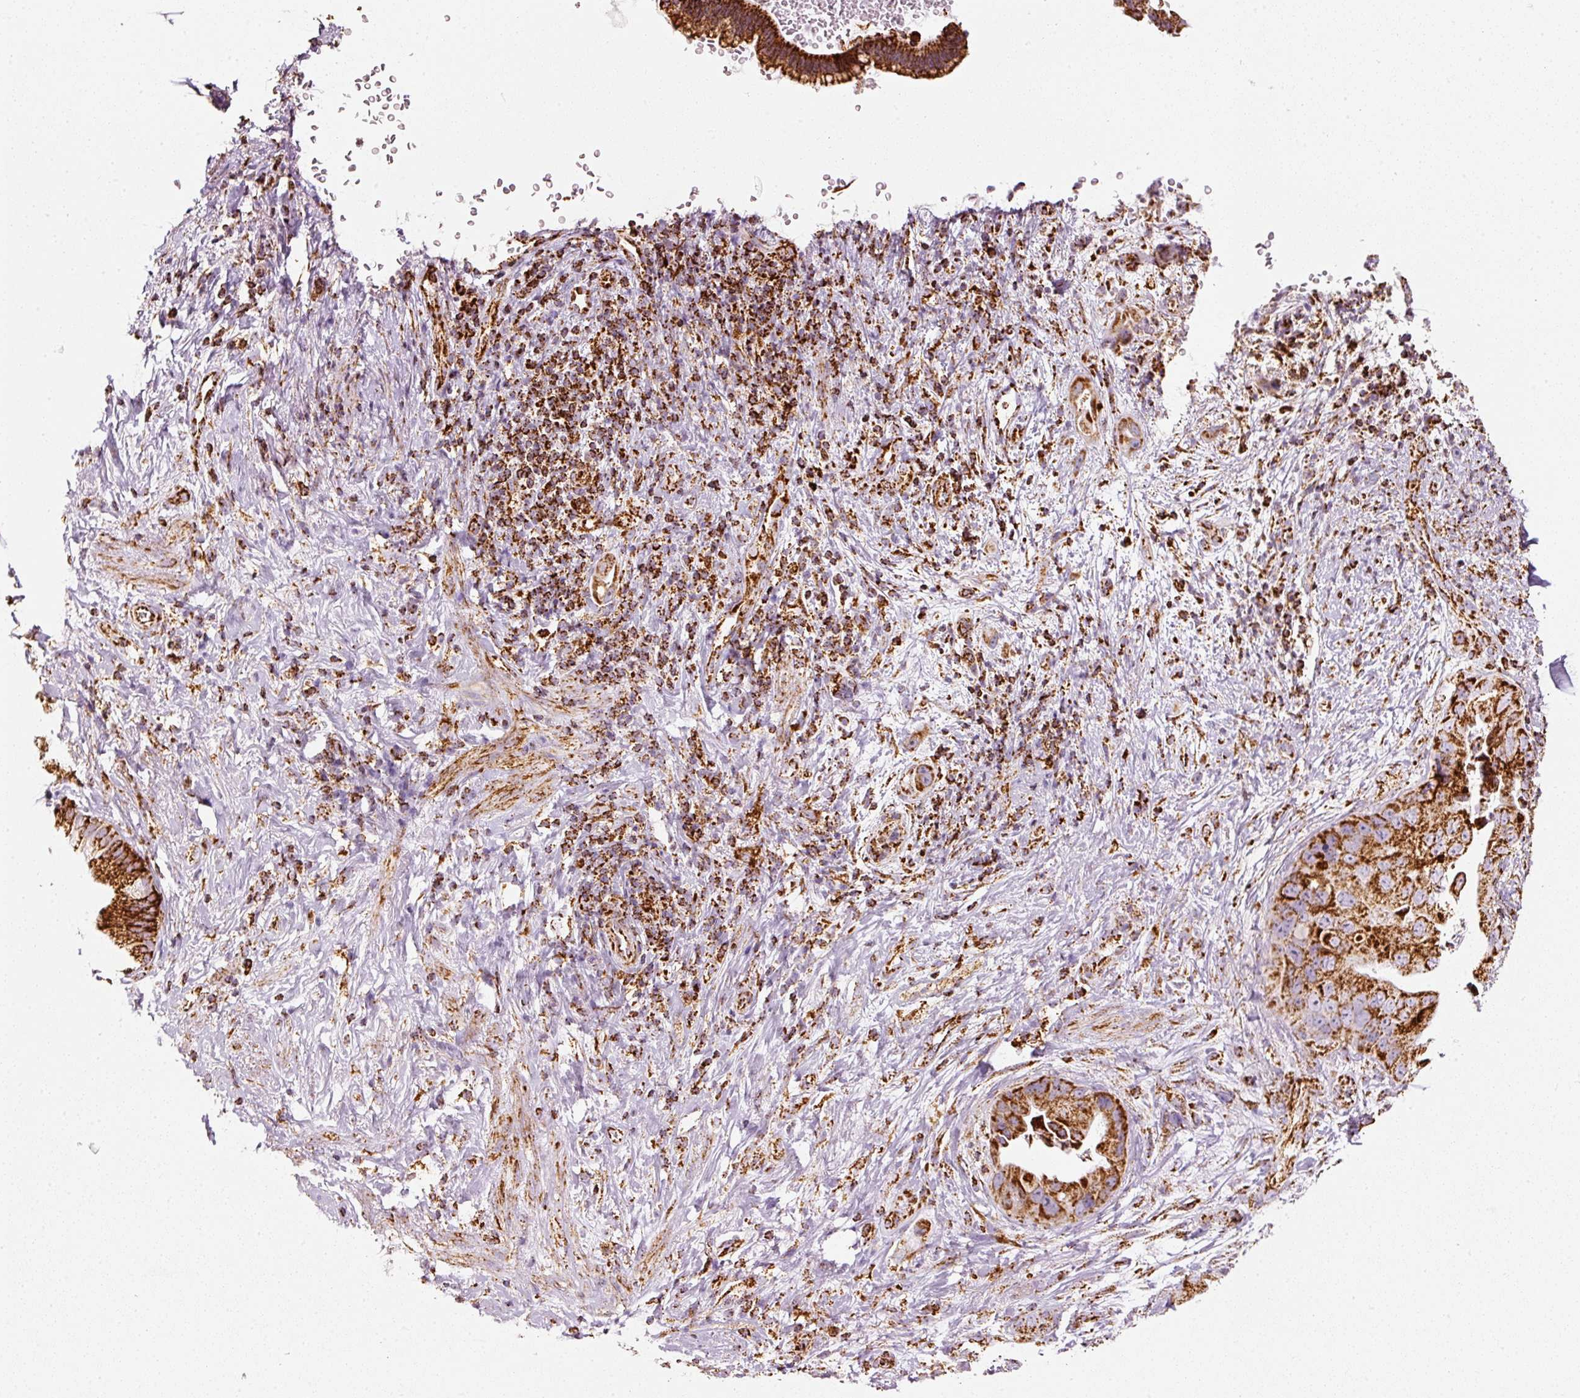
{"staining": {"intensity": "strong", "quantity": ">75%", "location": "cytoplasmic/membranous"}, "tissue": "pancreatic cancer", "cell_type": "Tumor cells", "image_type": "cancer", "snomed": [{"axis": "morphology", "description": "Adenocarcinoma, NOS"}, {"axis": "topography", "description": "Pancreas"}], "caption": "The photomicrograph exhibits immunohistochemical staining of pancreatic cancer. There is strong cytoplasmic/membranous positivity is seen in about >75% of tumor cells. (Brightfield microscopy of DAB IHC at high magnification).", "gene": "MT-CO2", "patient": {"sex": "female", "age": 78}}